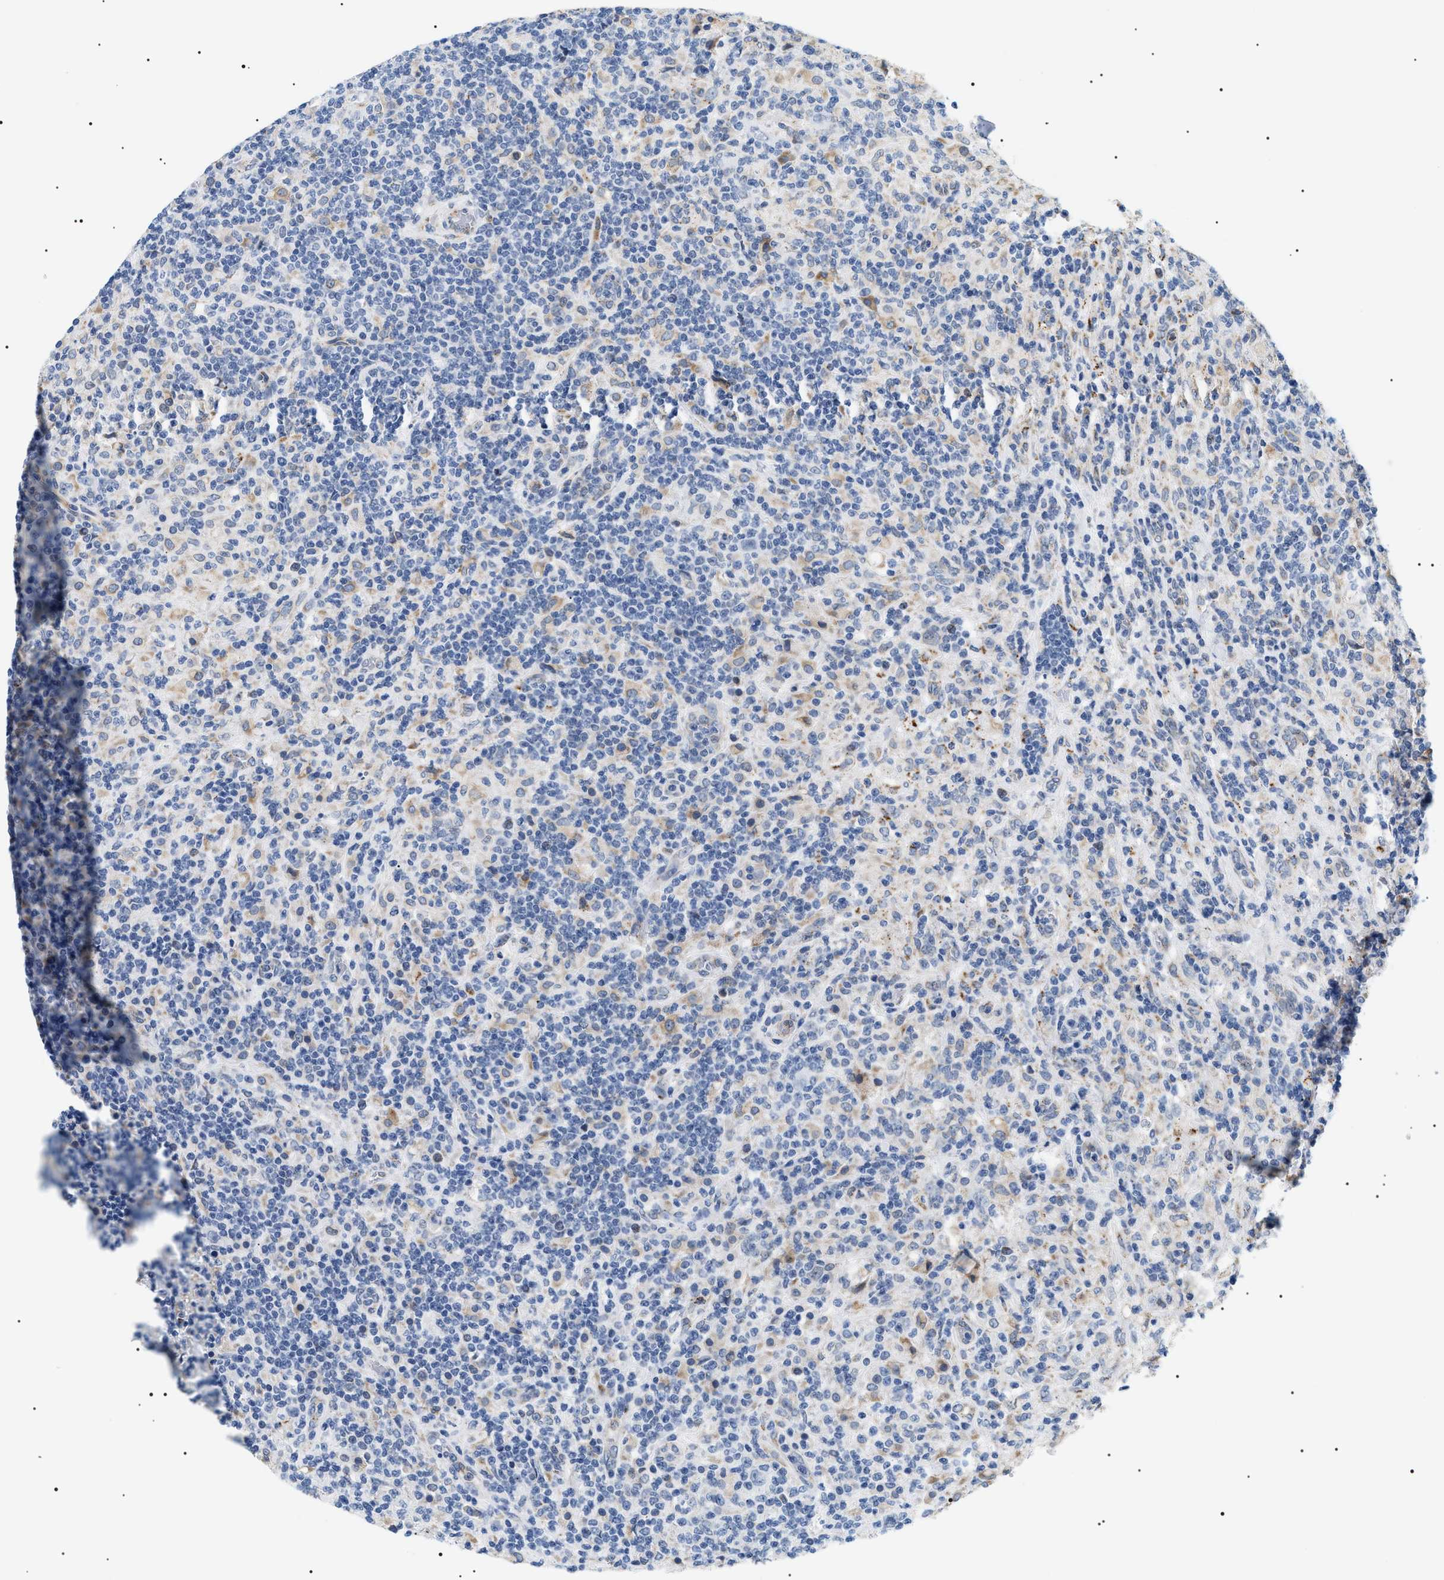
{"staining": {"intensity": "negative", "quantity": "none", "location": "none"}, "tissue": "lymphoma", "cell_type": "Tumor cells", "image_type": "cancer", "snomed": [{"axis": "morphology", "description": "Hodgkin's disease, NOS"}, {"axis": "topography", "description": "Lymph node"}], "caption": "Micrograph shows no protein expression in tumor cells of lymphoma tissue.", "gene": "HSD17B11", "patient": {"sex": "male", "age": 70}}